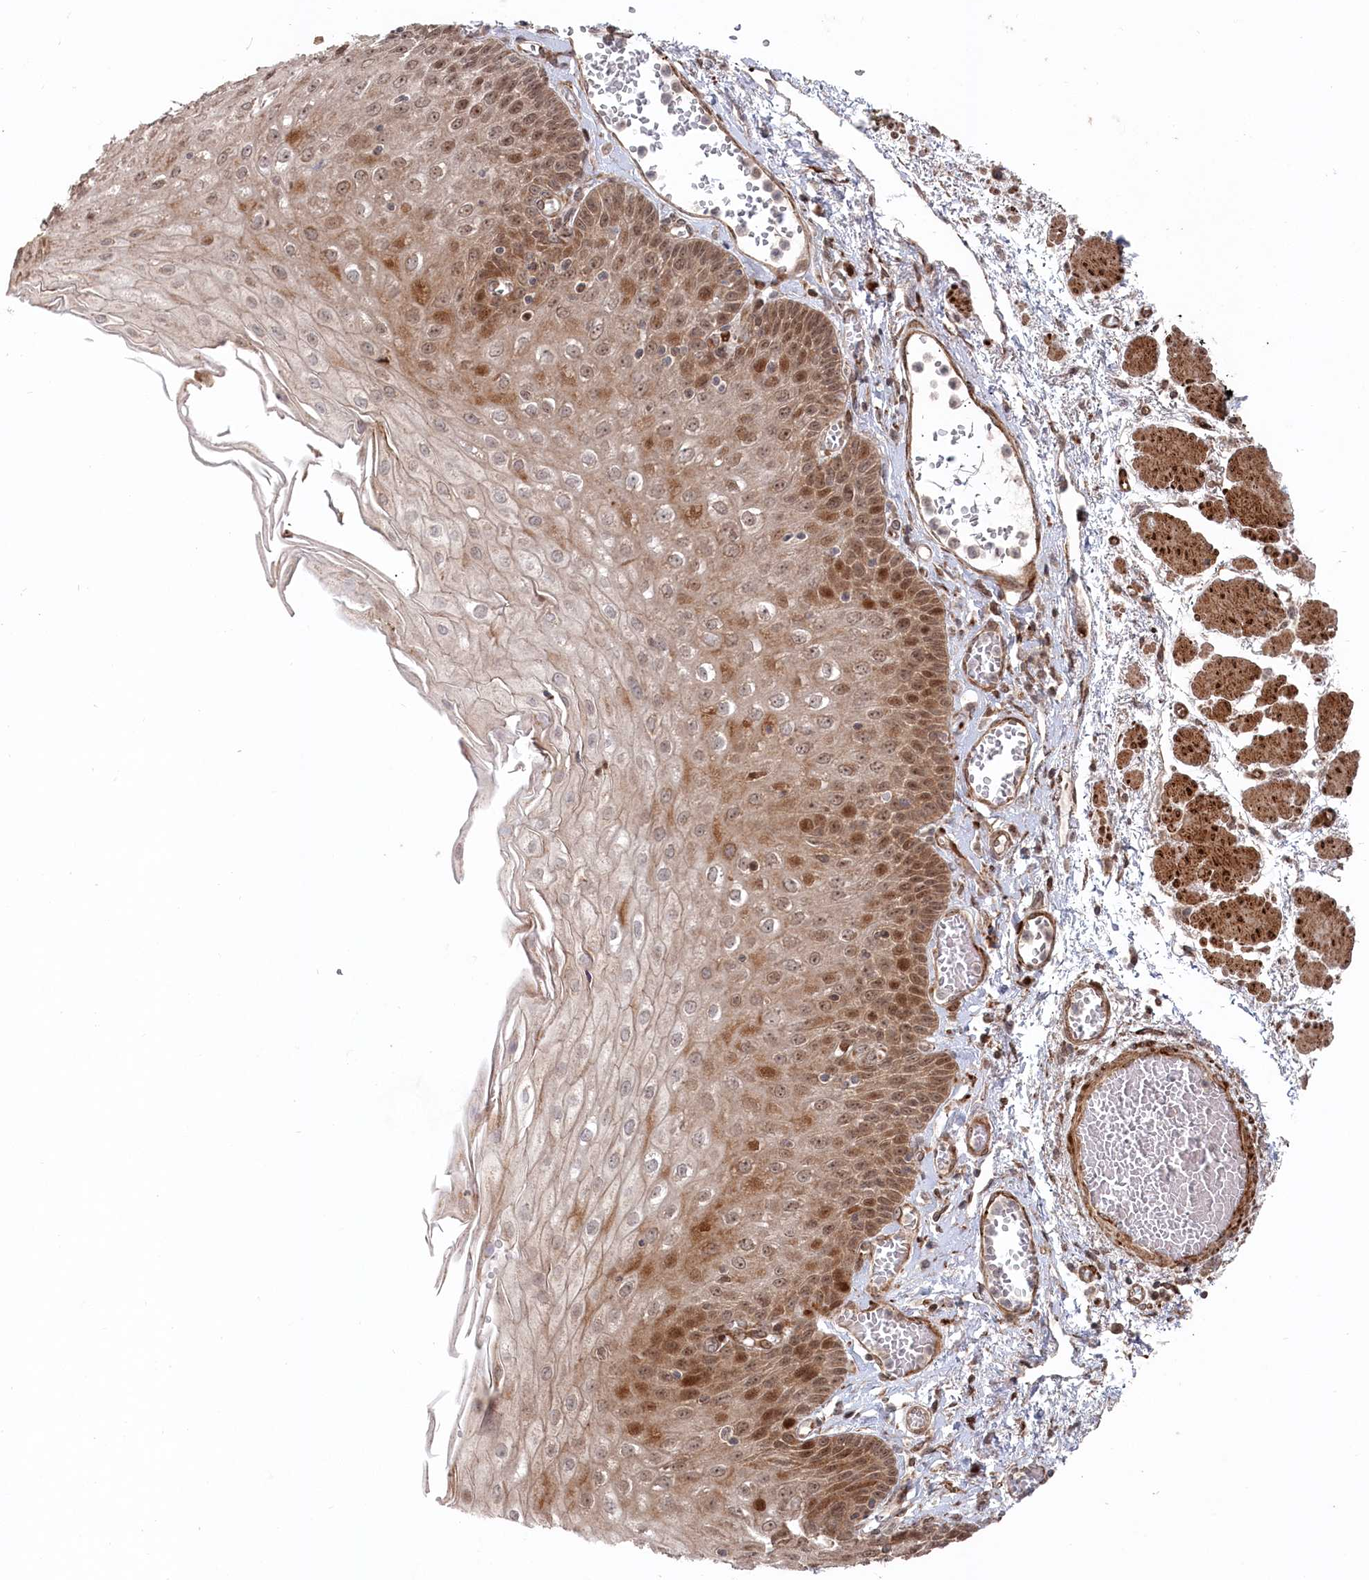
{"staining": {"intensity": "moderate", "quantity": ">75%", "location": "cytoplasmic/membranous,nuclear"}, "tissue": "esophagus", "cell_type": "Squamous epithelial cells", "image_type": "normal", "snomed": [{"axis": "morphology", "description": "Normal tissue, NOS"}, {"axis": "topography", "description": "Esophagus"}], "caption": "Protein staining of benign esophagus reveals moderate cytoplasmic/membranous,nuclear positivity in approximately >75% of squamous epithelial cells. The staining was performed using DAB to visualize the protein expression in brown, while the nuclei were stained in blue with hematoxylin (Magnification: 20x).", "gene": "POLR3A", "patient": {"sex": "male", "age": 81}}